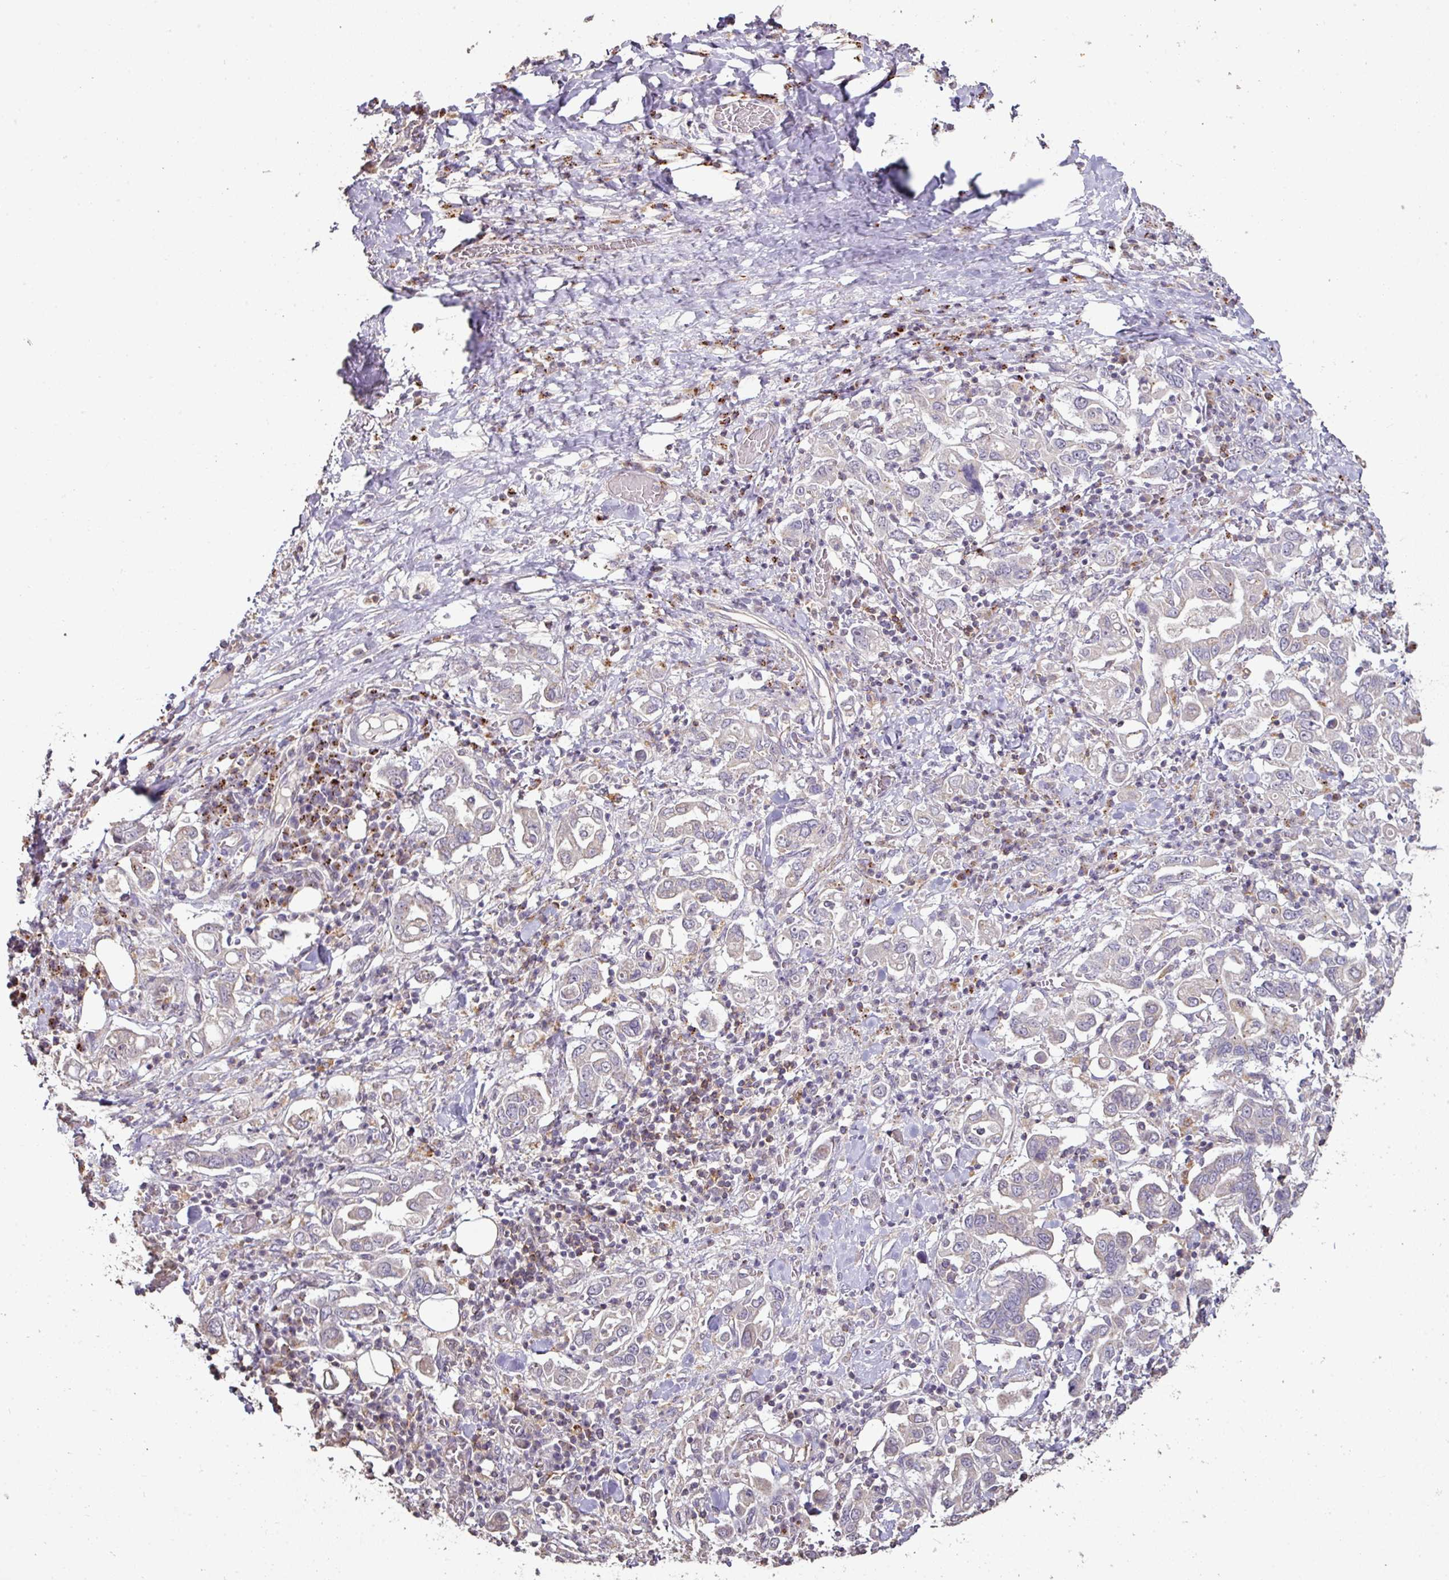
{"staining": {"intensity": "weak", "quantity": "<25%", "location": "cytoplasmic/membranous"}, "tissue": "stomach cancer", "cell_type": "Tumor cells", "image_type": "cancer", "snomed": [{"axis": "morphology", "description": "Adenocarcinoma, NOS"}, {"axis": "topography", "description": "Stomach, upper"}, {"axis": "topography", "description": "Stomach"}], "caption": "High magnification brightfield microscopy of stomach adenocarcinoma stained with DAB (brown) and counterstained with hematoxylin (blue): tumor cells show no significant expression.", "gene": "CXCR5", "patient": {"sex": "male", "age": 62}}